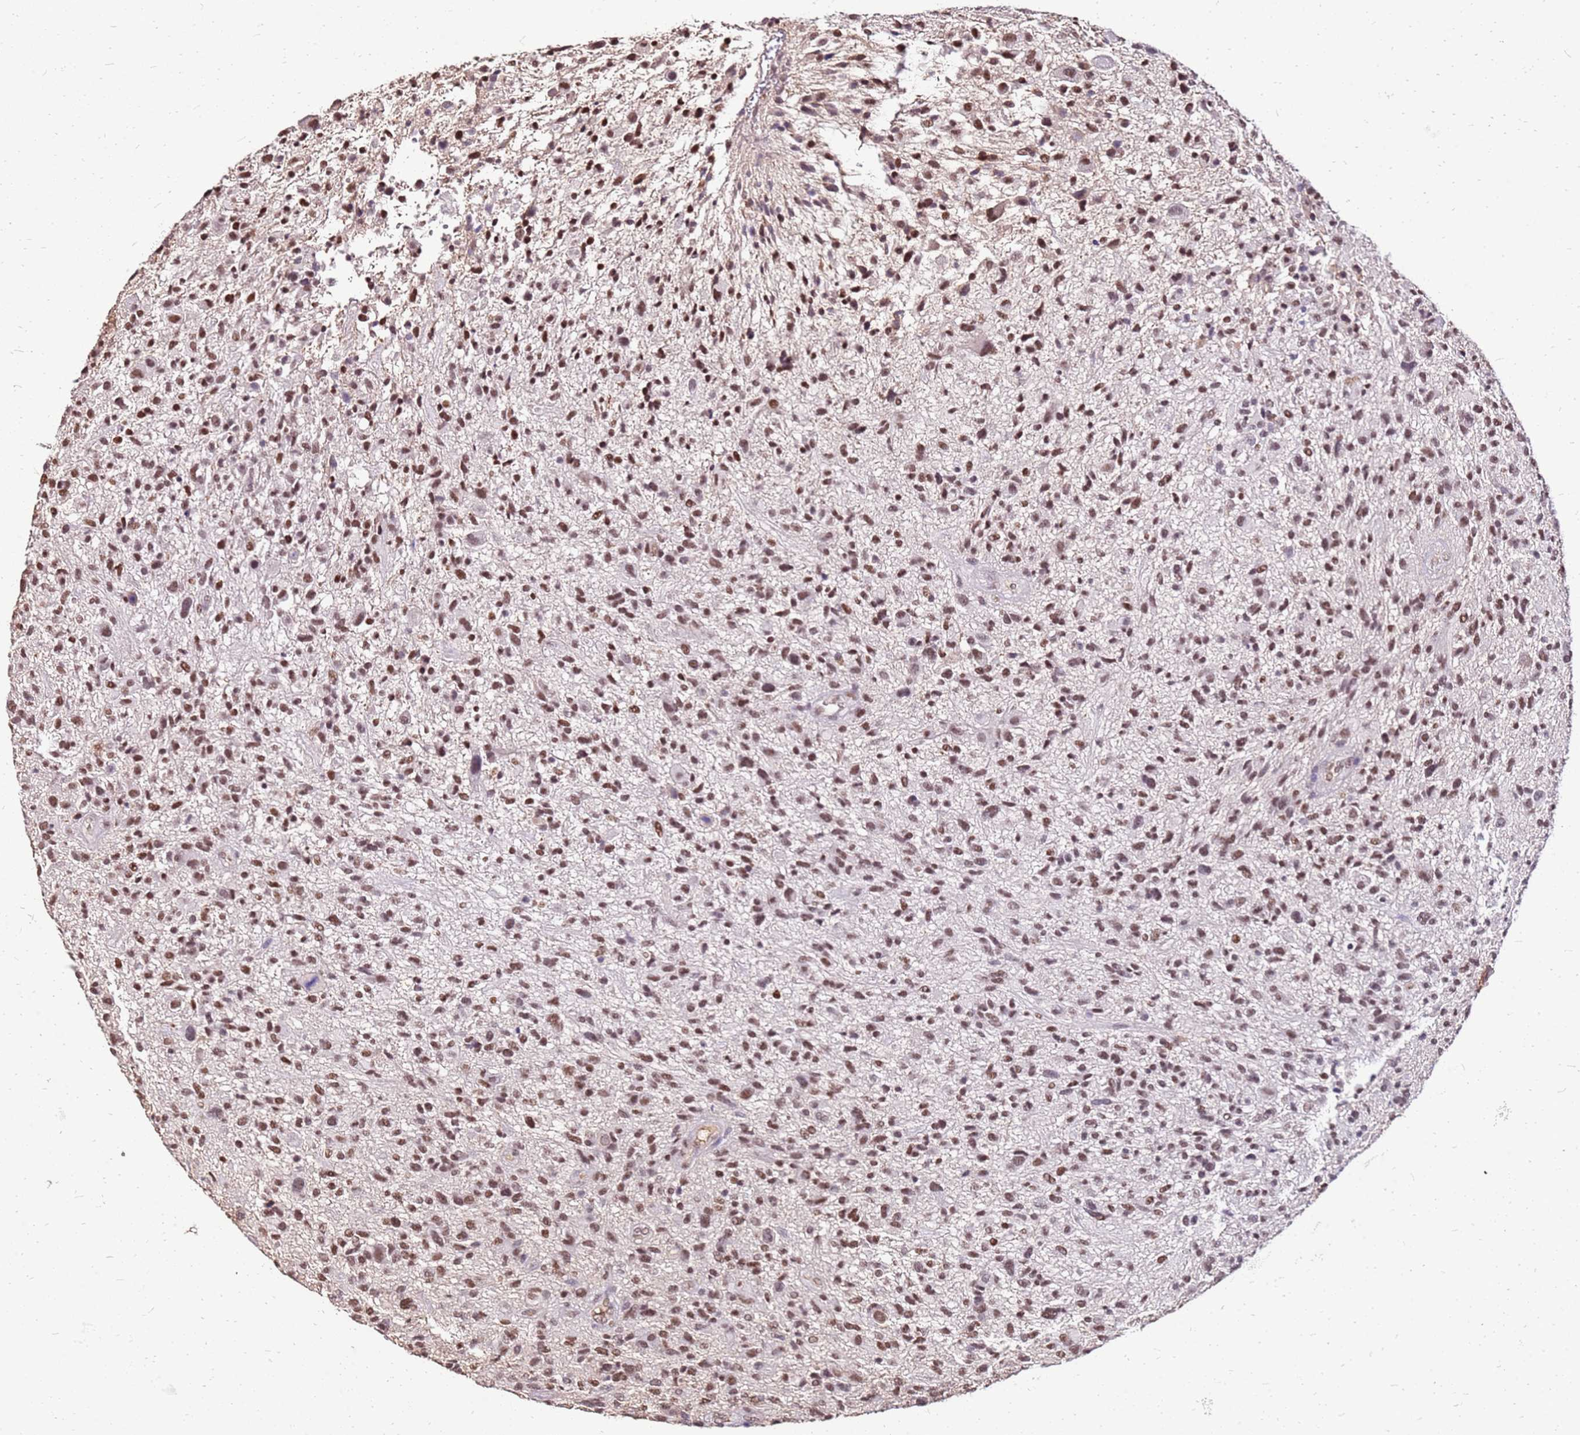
{"staining": {"intensity": "moderate", "quantity": ">75%", "location": "nuclear"}, "tissue": "glioma", "cell_type": "Tumor cells", "image_type": "cancer", "snomed": [{"axis": "morphology", "description": "Glioma, malignant, High grade"}, {"axis": "topography", "description": "Brain"}], "caption": "Moderate nuclear protein staining is present in approximately >75% of tumor cells in glioma.", "gene": "ALDH1A3", "patient": {"sex": "male", "age": 47}}